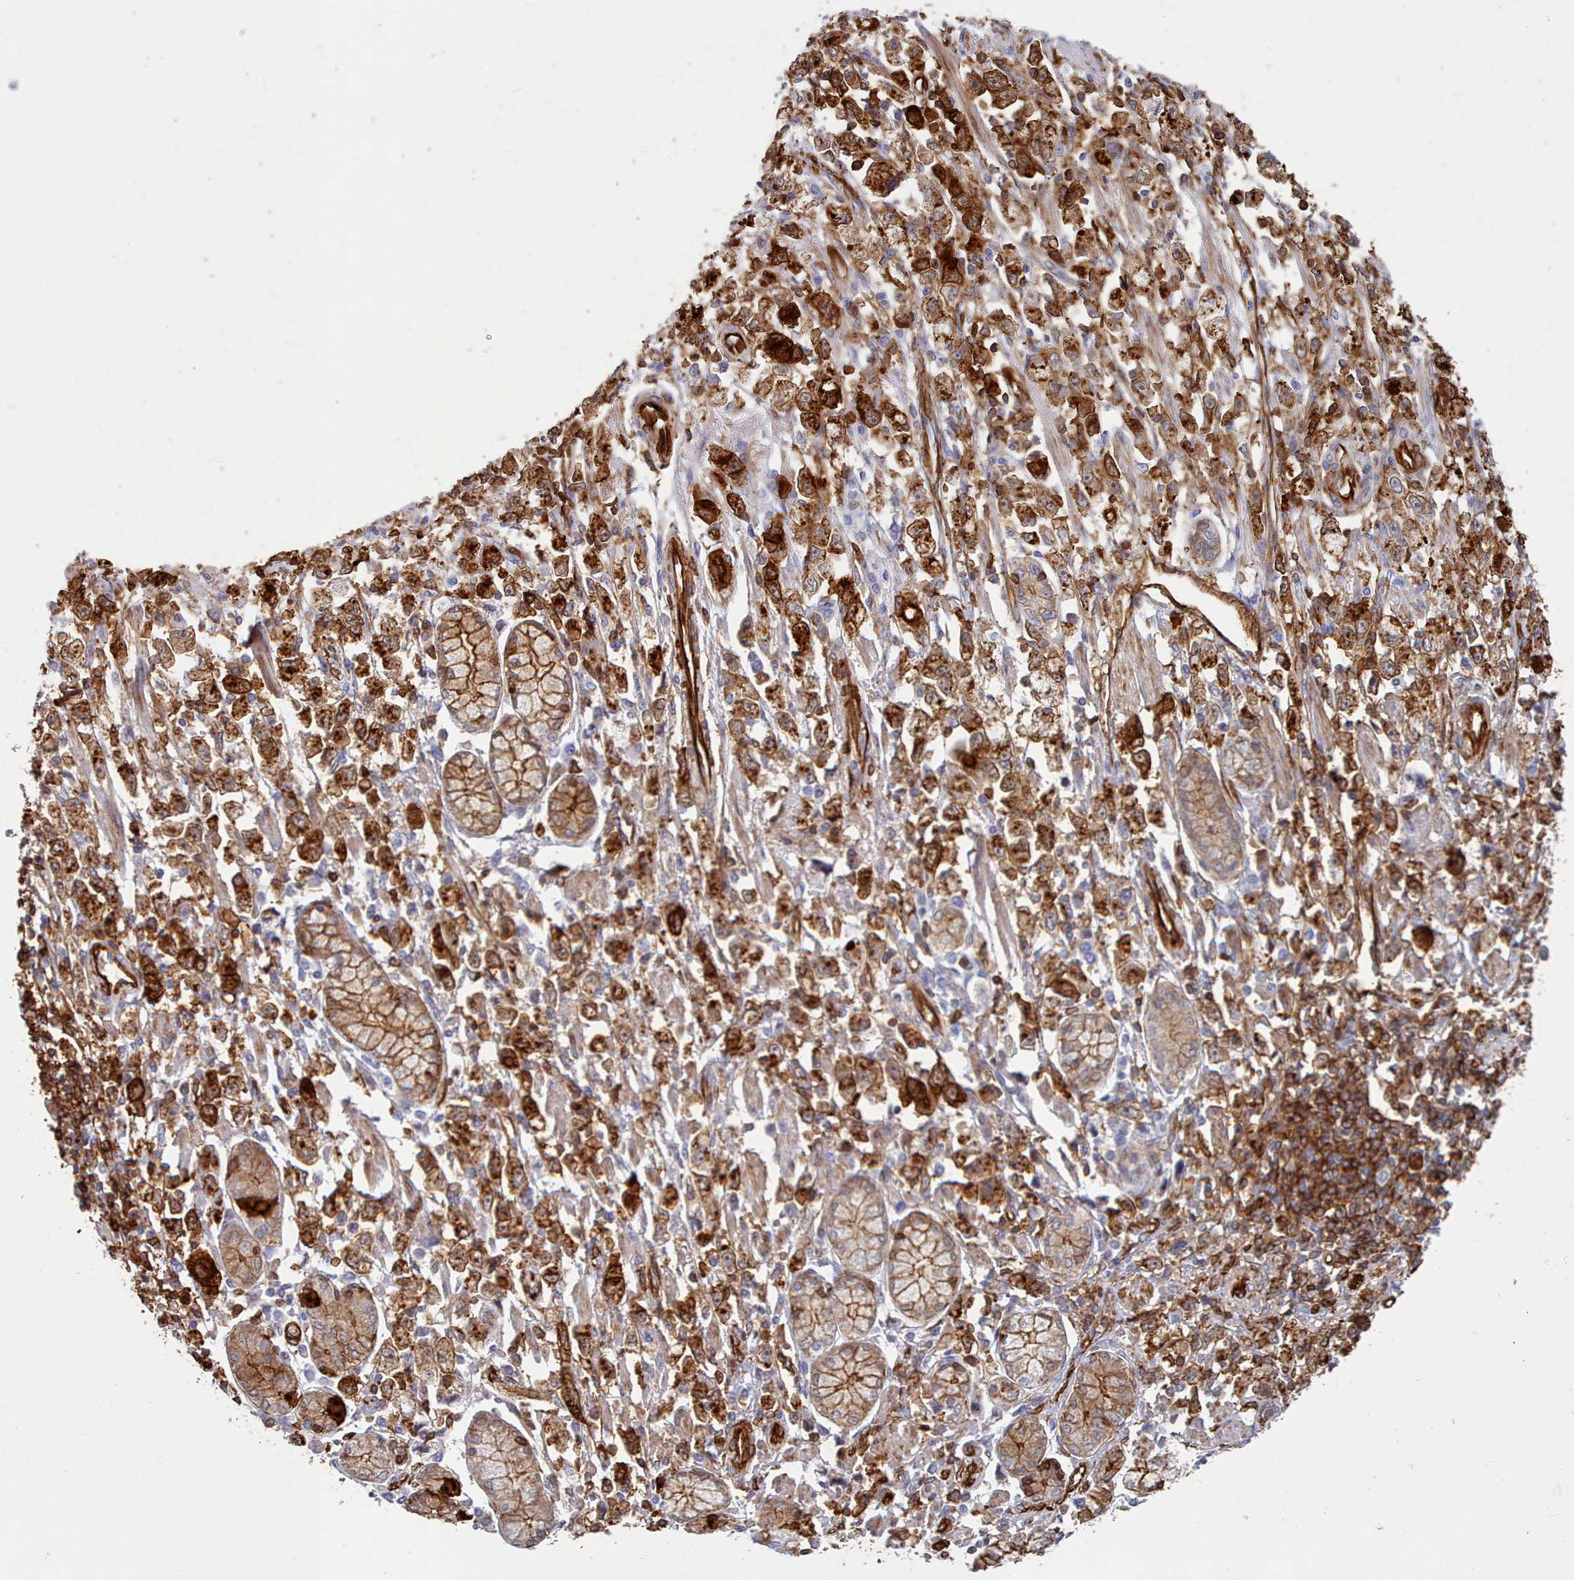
{"staining": {"intensity": "strong", "quantity": ">75%", "location": "cytoplasmic/membranous,nuclear"}, "tissue": "stomach cancer", "cell_type": "Tumor cells", "image_type": "cancer", "snomed": [{"axis": "morphology", "description": "Adenocarcinoma, NOS"}, {"axis": "topography", "description": "Stomach"}], "caption": "IHC photomicrograph of neoplastic tissue: adenocarcinoma (stomach) stained using immunohistochemistry (IHC) demonstrates high levels of strong protein expression localized specifically in the cytoplasmic/membranous and nuclear of tumor cells, appearing as a cytoplasmic/membranous and nuclear brown color.", "gene": "G6PC1", "patient": {"sex": "female", "age": 59}}